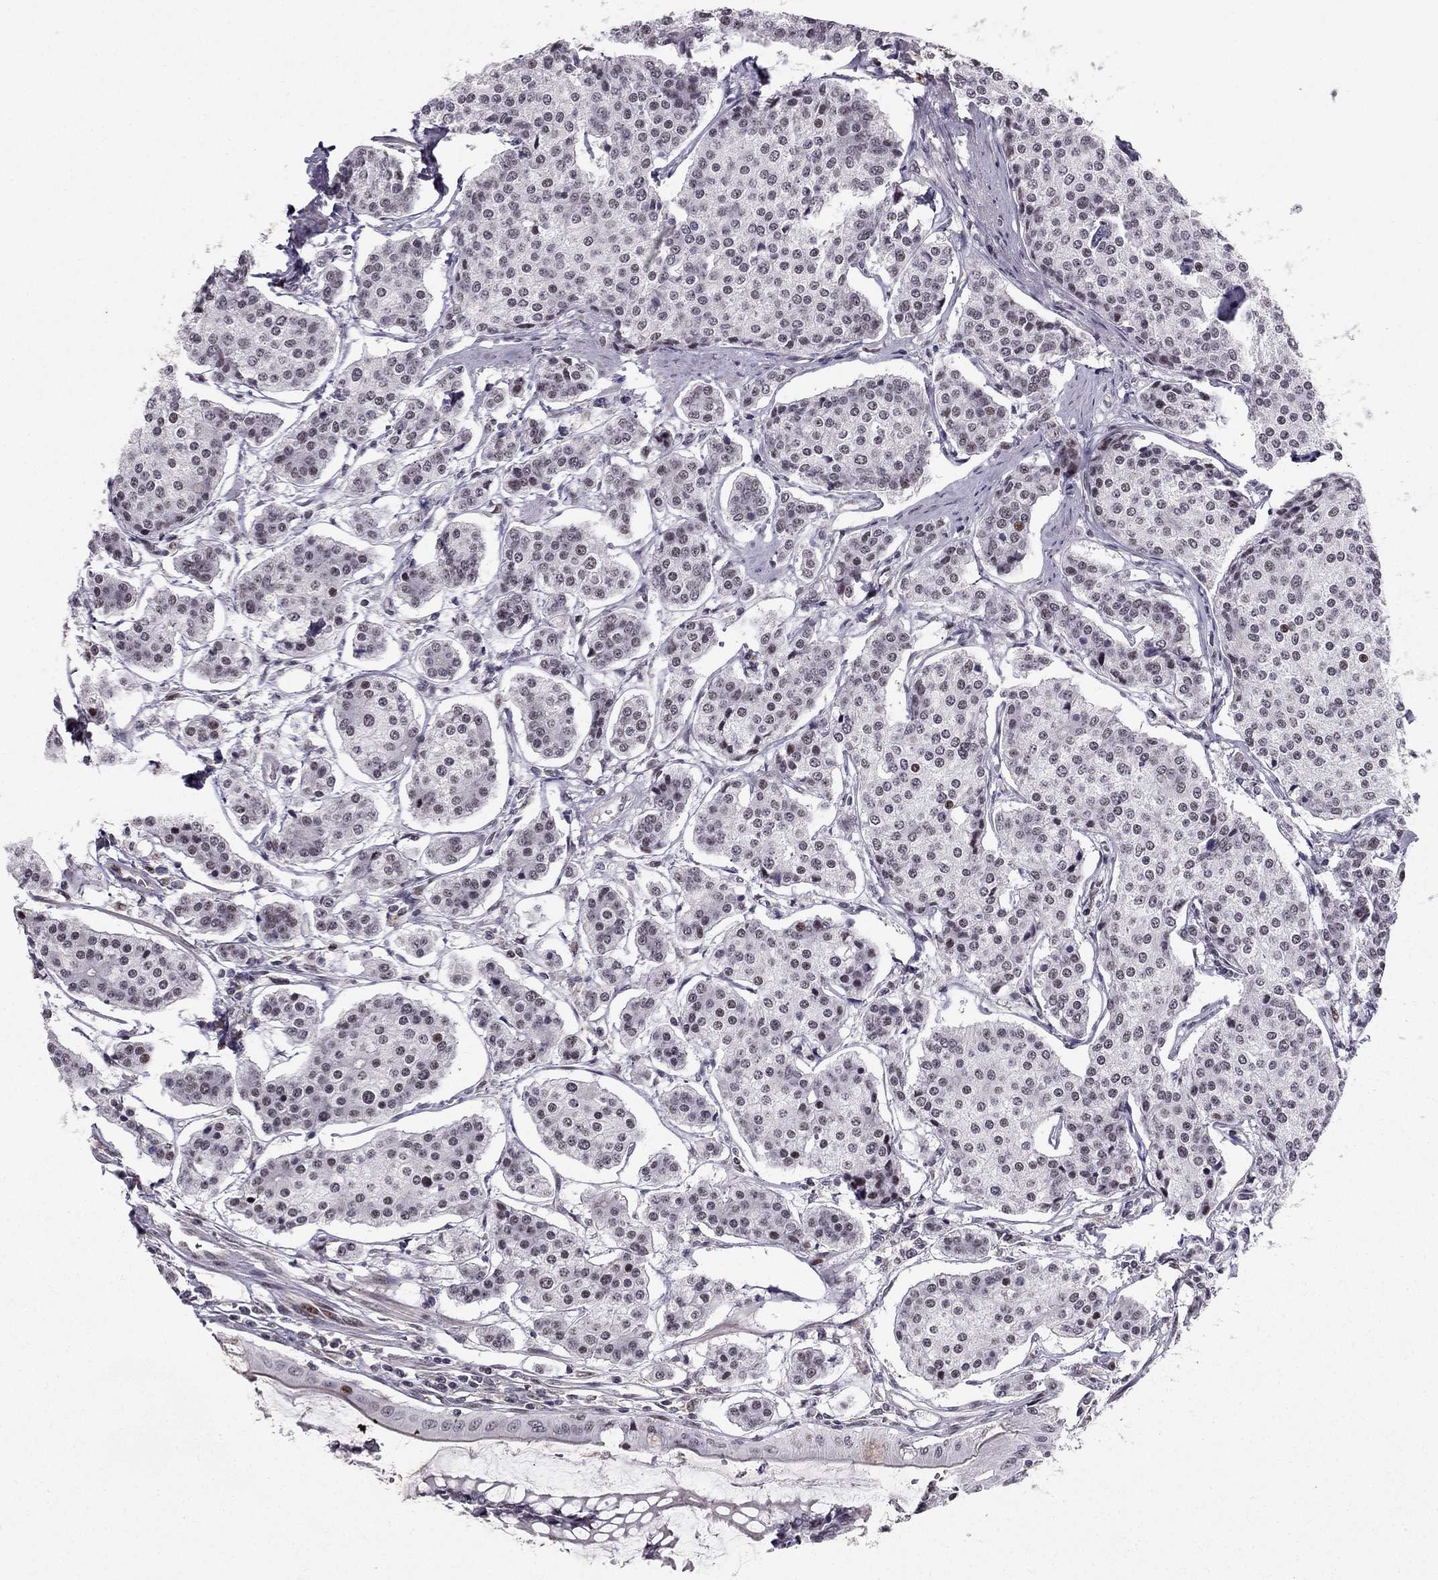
{"staining": {"intensity": "negative", "quantity": "none", "location": "none"}, "tissue": "carcinoid", "cell_type": "Tumor cells", "image_type": "cancer", "snomed": [{"axis": "morphology", "description": "Carcinoid, malignant, NOS"}, {"axis": "topography", "description": "Small intestine"}], "caption": "DAB (3,3'-diaminobenzidine) immunohistochemical staining of carcinoid (malignant) reveals no significant staining in tumor cells.", "gene": "RPRD2", "patient": {"sex": "female", "age": 65}}